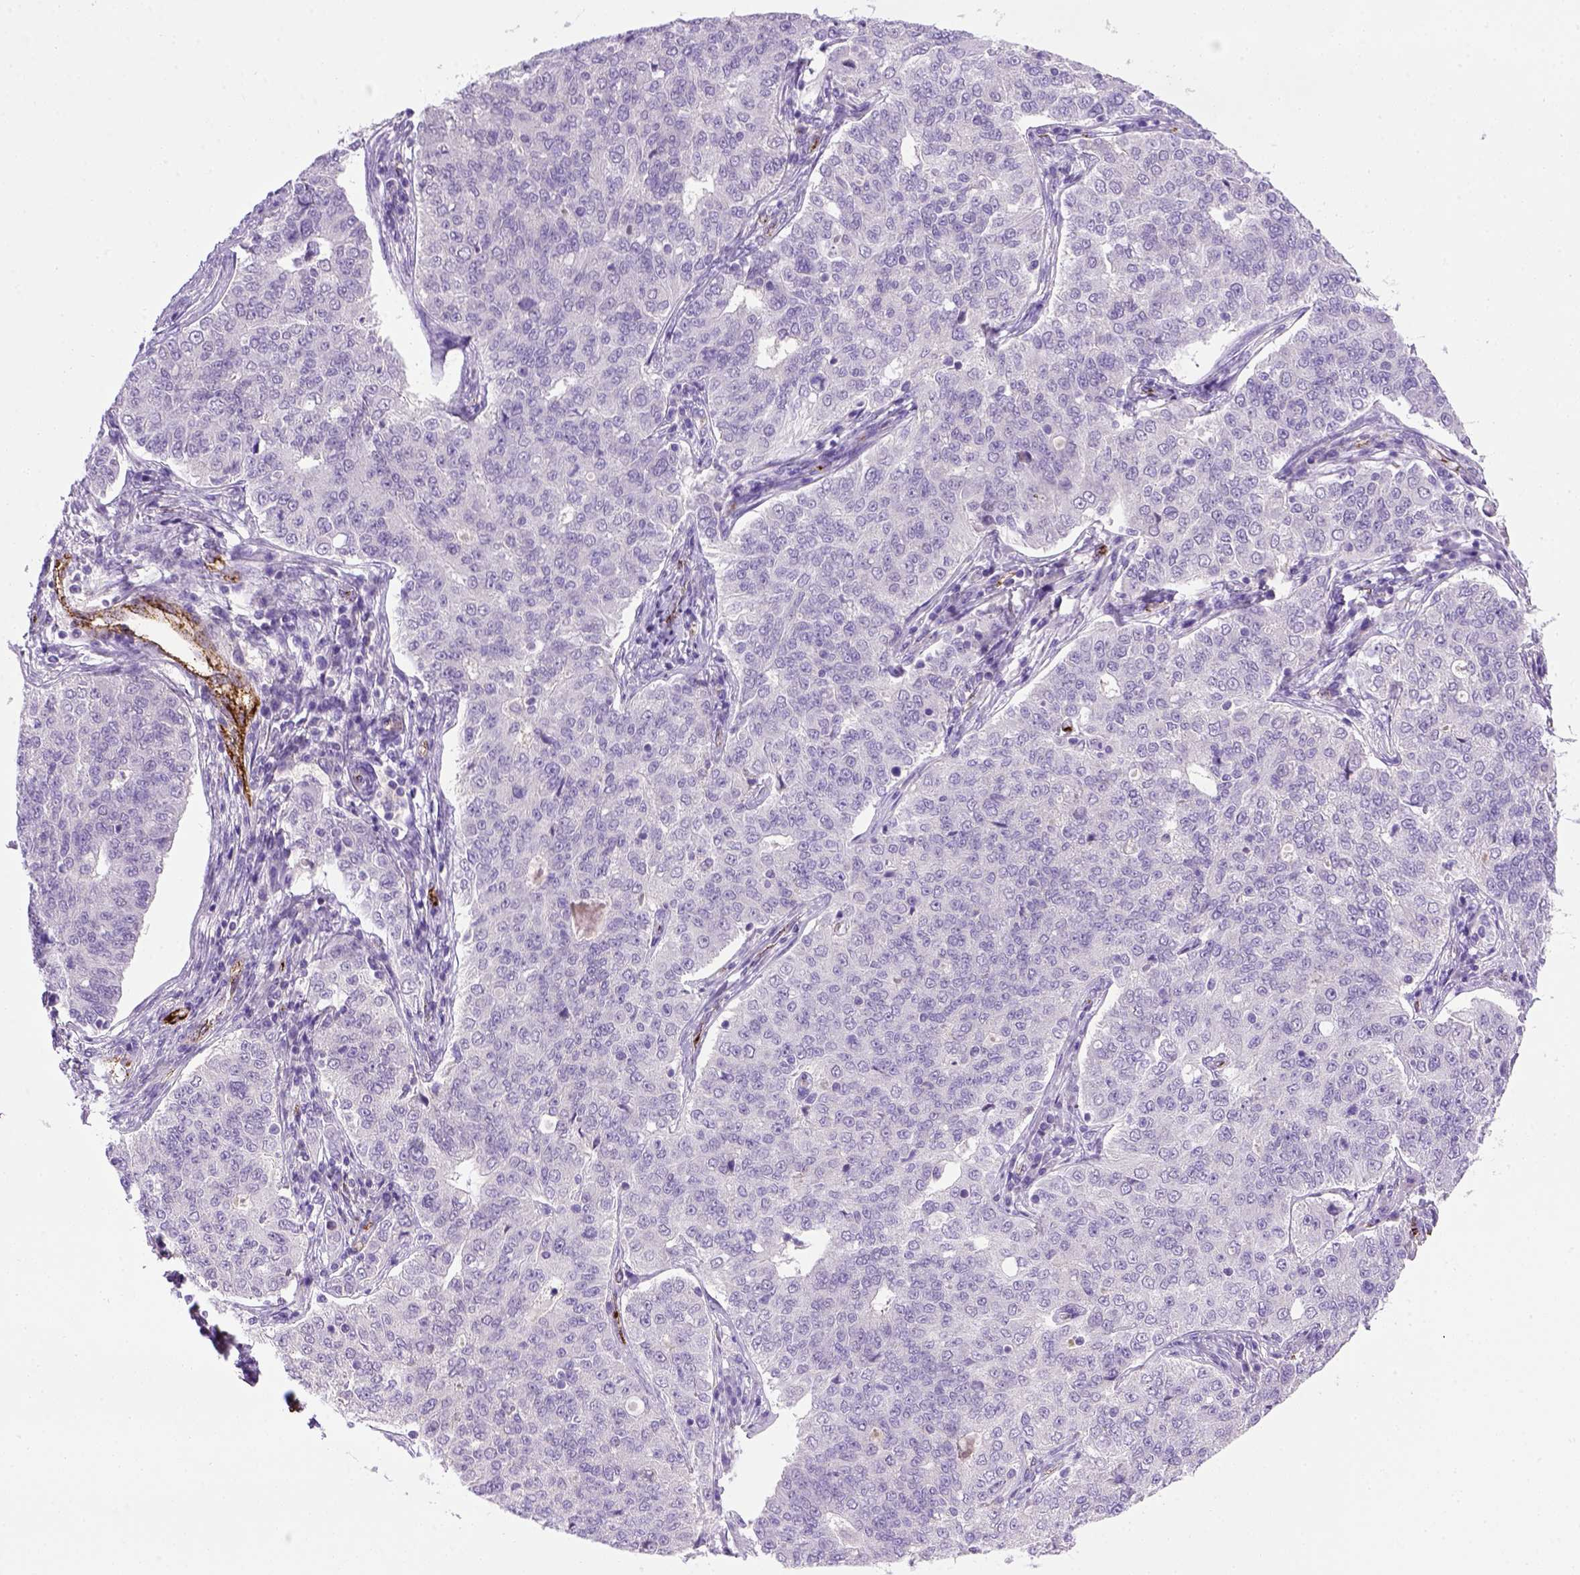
{"staining": {"intensity": "negative", "quantity": "none", "location": "none"}, "tissue": "endometrial cancer", "cell_type": "Tumor cells", "image_type": "cancer", "snomed": [{"axis": "morphology", "description": "Adenocarcinoma, NOS"}, {"axis": "topography", "description": "Endometrium"}], "caption": "High magnification brightfield microscopy of adenocarcinoma (endometrial) stained with DAB (brown) and counterstained with hematoxylin (blue): tumor cells show no significant staining. (IHC, brightfield microscopy, high magnification).", "gene": "VWF", "patient": {"sex": "female", "age": 43}}